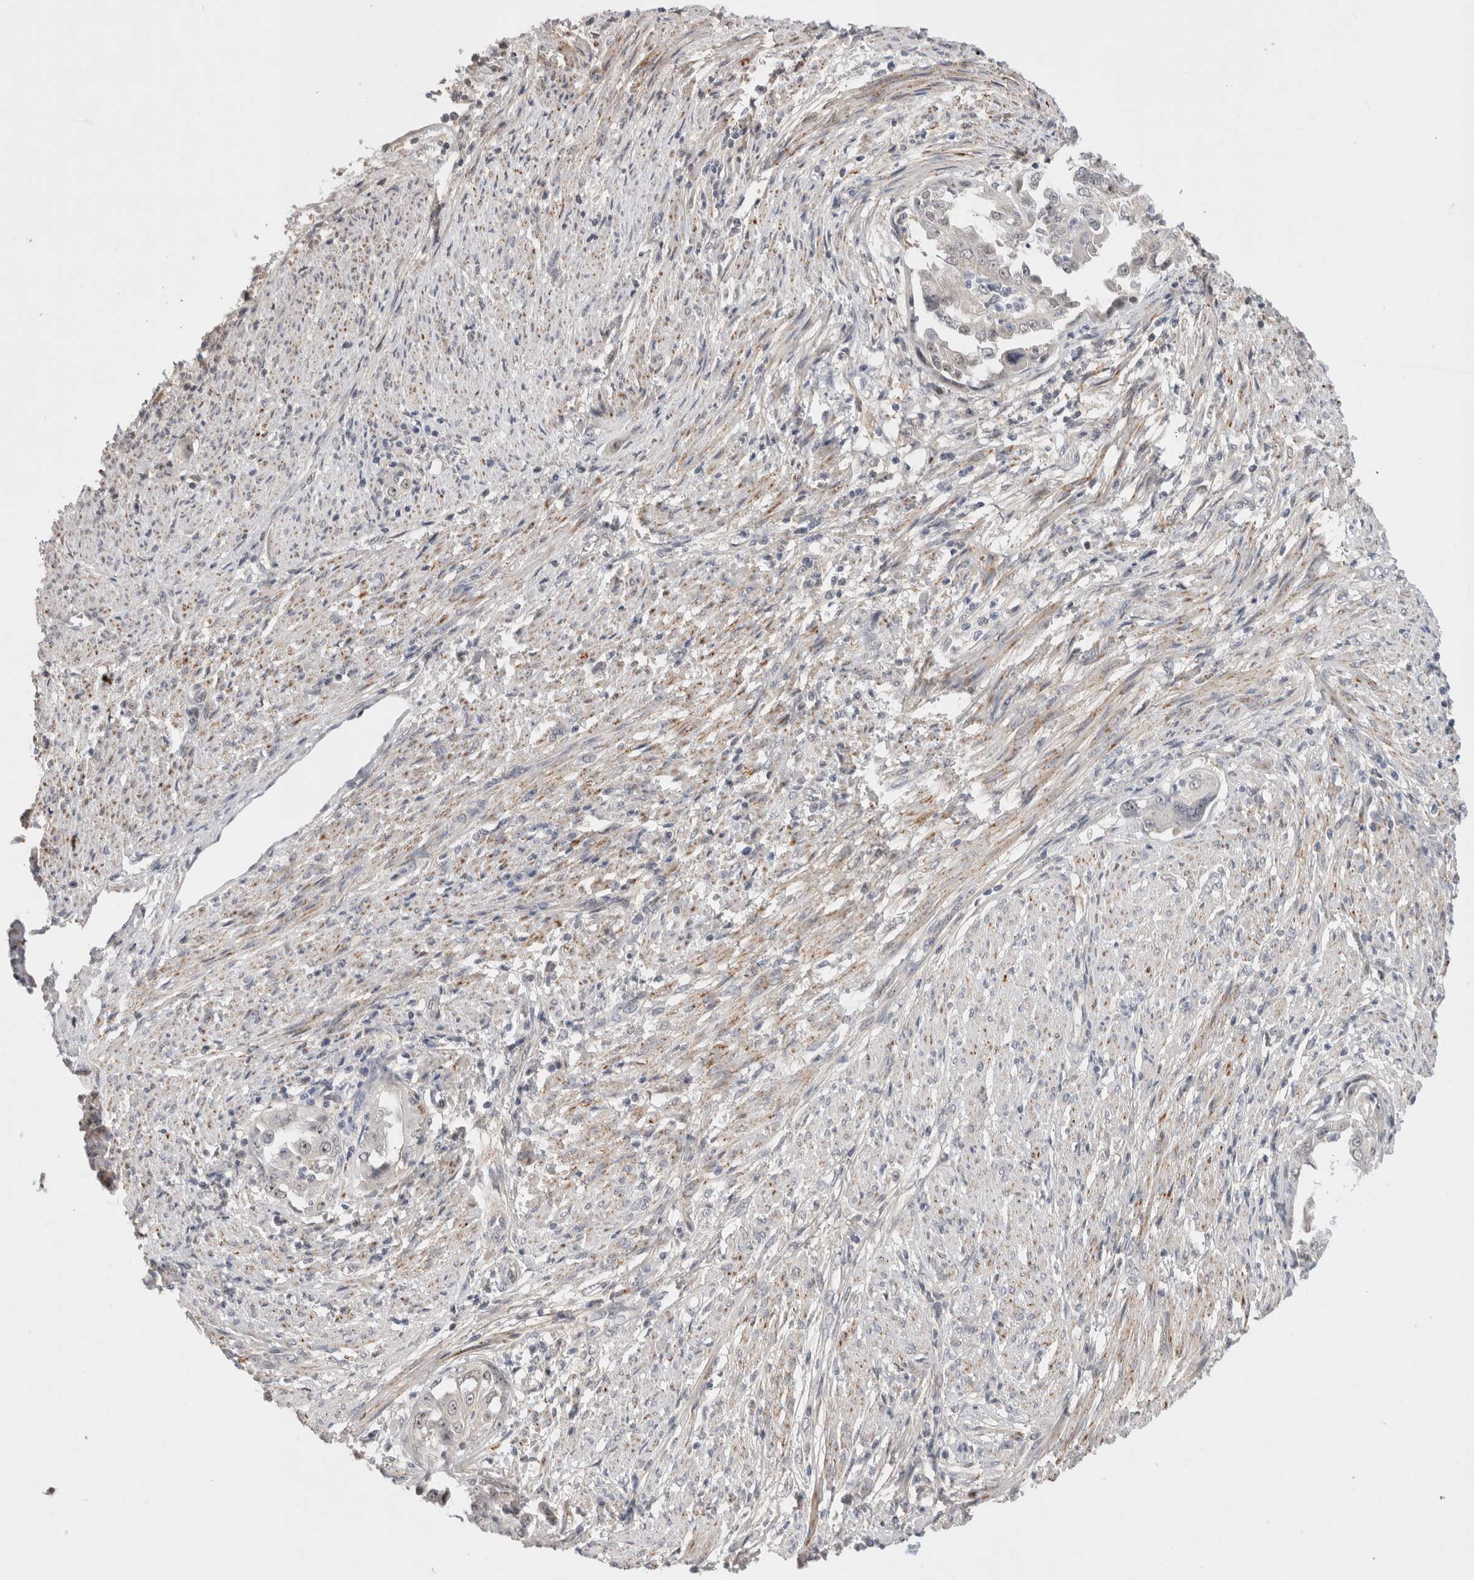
{"staining": {"intensity": "negative", "quantity": "none", "location": "none"}, "tissue": "endometrial cancer", "cell_type": "Tumor cells", "image_type": "cancer", "snomed": [{"axis": "morphology", "description": "Adenocarcinoma, NOS"}, {"axis": "topography", "description": "Endometrium"}], "caption": "Tumor cells are negative for protein expression in human adenocarcinoma (endometrial).", "gene": "HCN3", "patient": {"sex": "female", "age": 85}}